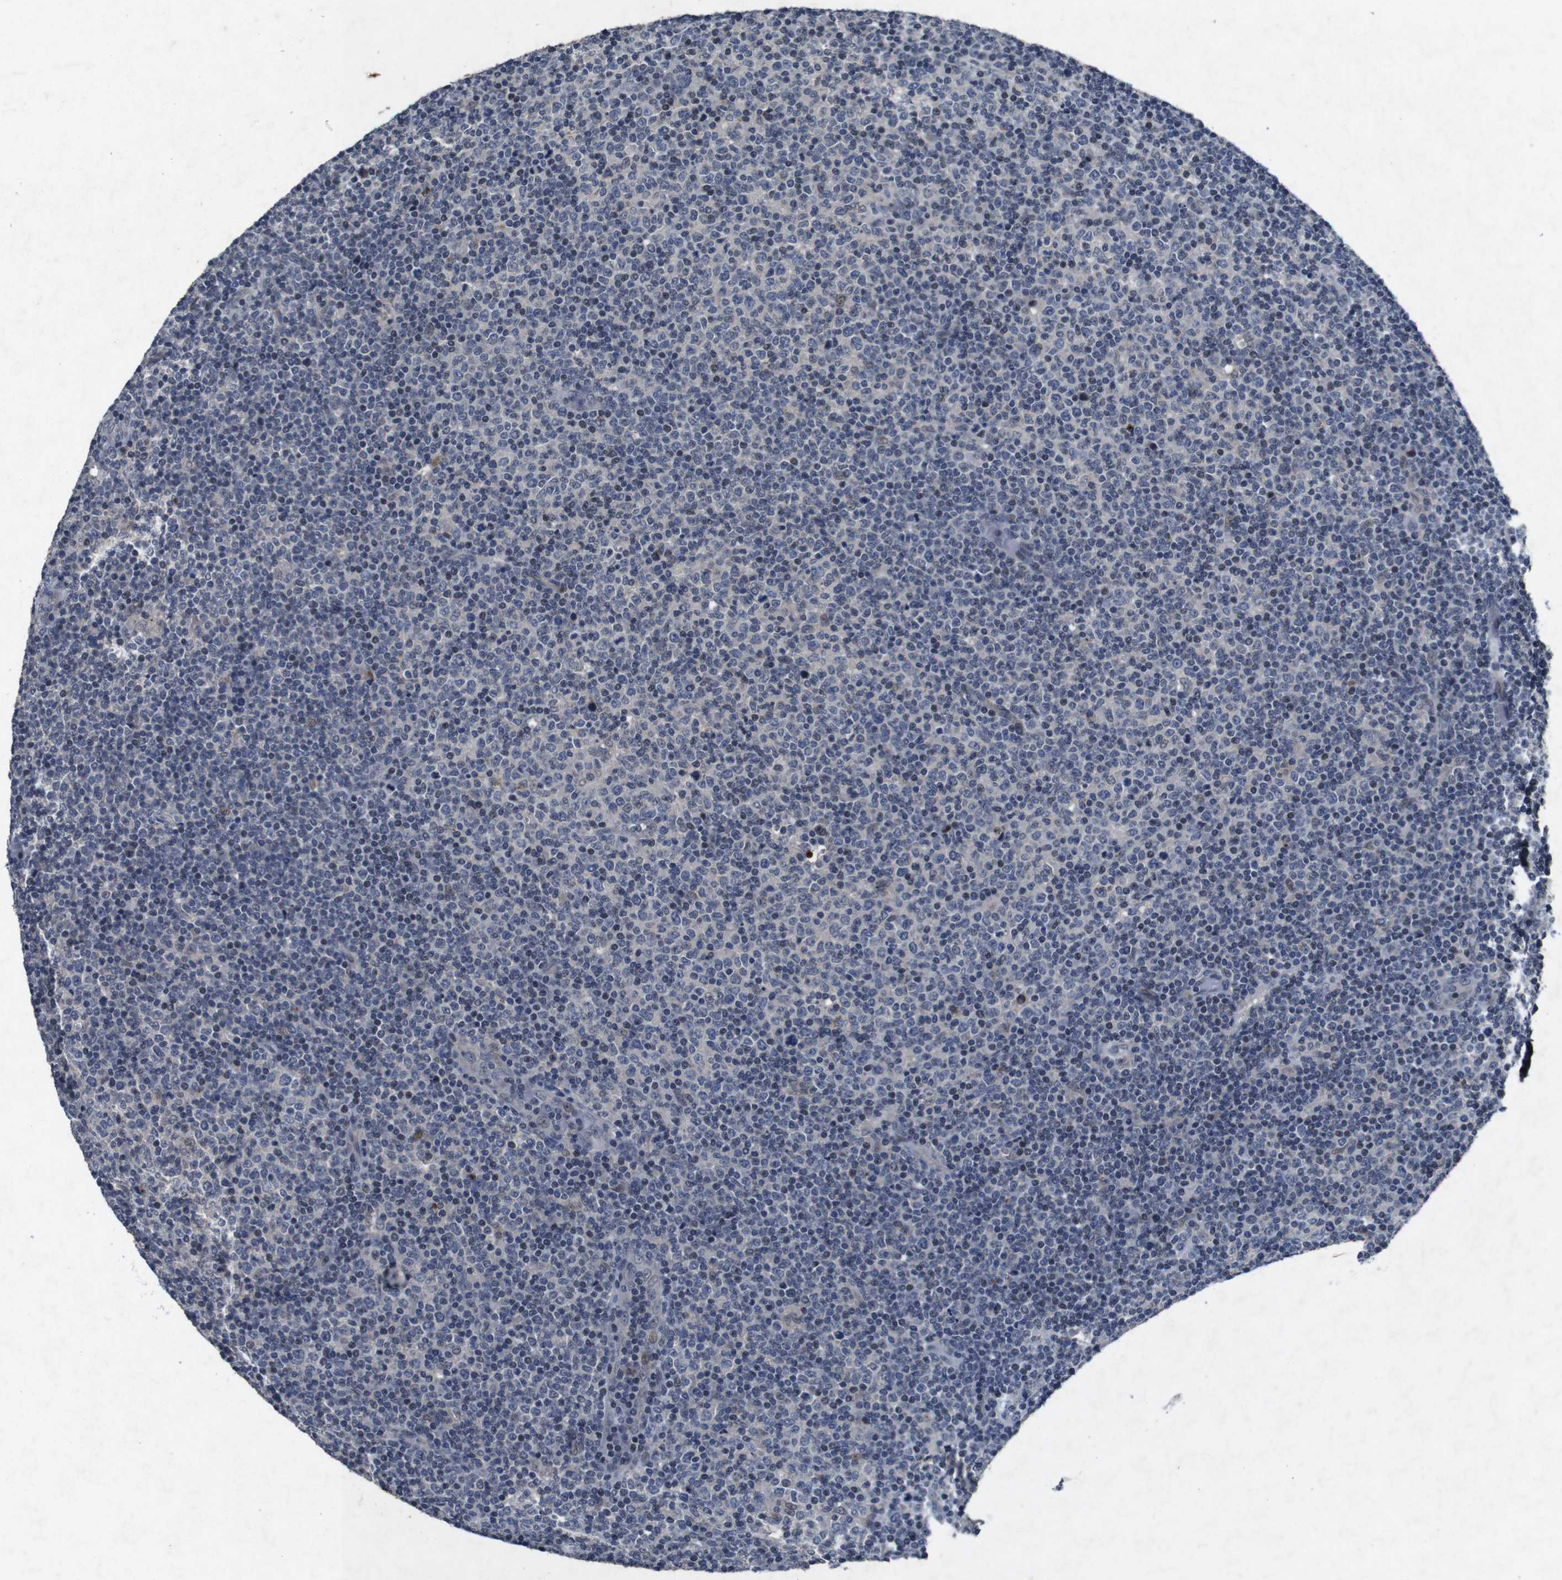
{"staining": {"intensity": "negative", "quantity": "none", "location": "none"}, "tissue": "lymphoma", "cell_type": "Tumor cells", "image_type": "cancer", "snomed": [{"axis": "morphology", "description": "Malignant lymphoma, non-Hodgkin's type, Low grade"}, {"axis": "topography", "description": "Lymph node"}], "caption": "Low-grade malignant lymphoma, non-Hodgkin's type stained for a protein using immunohistochemistry shows no positivity tumor cells.", "gene": "AKT3", "patient": {"sex": "male", "age": 70}}